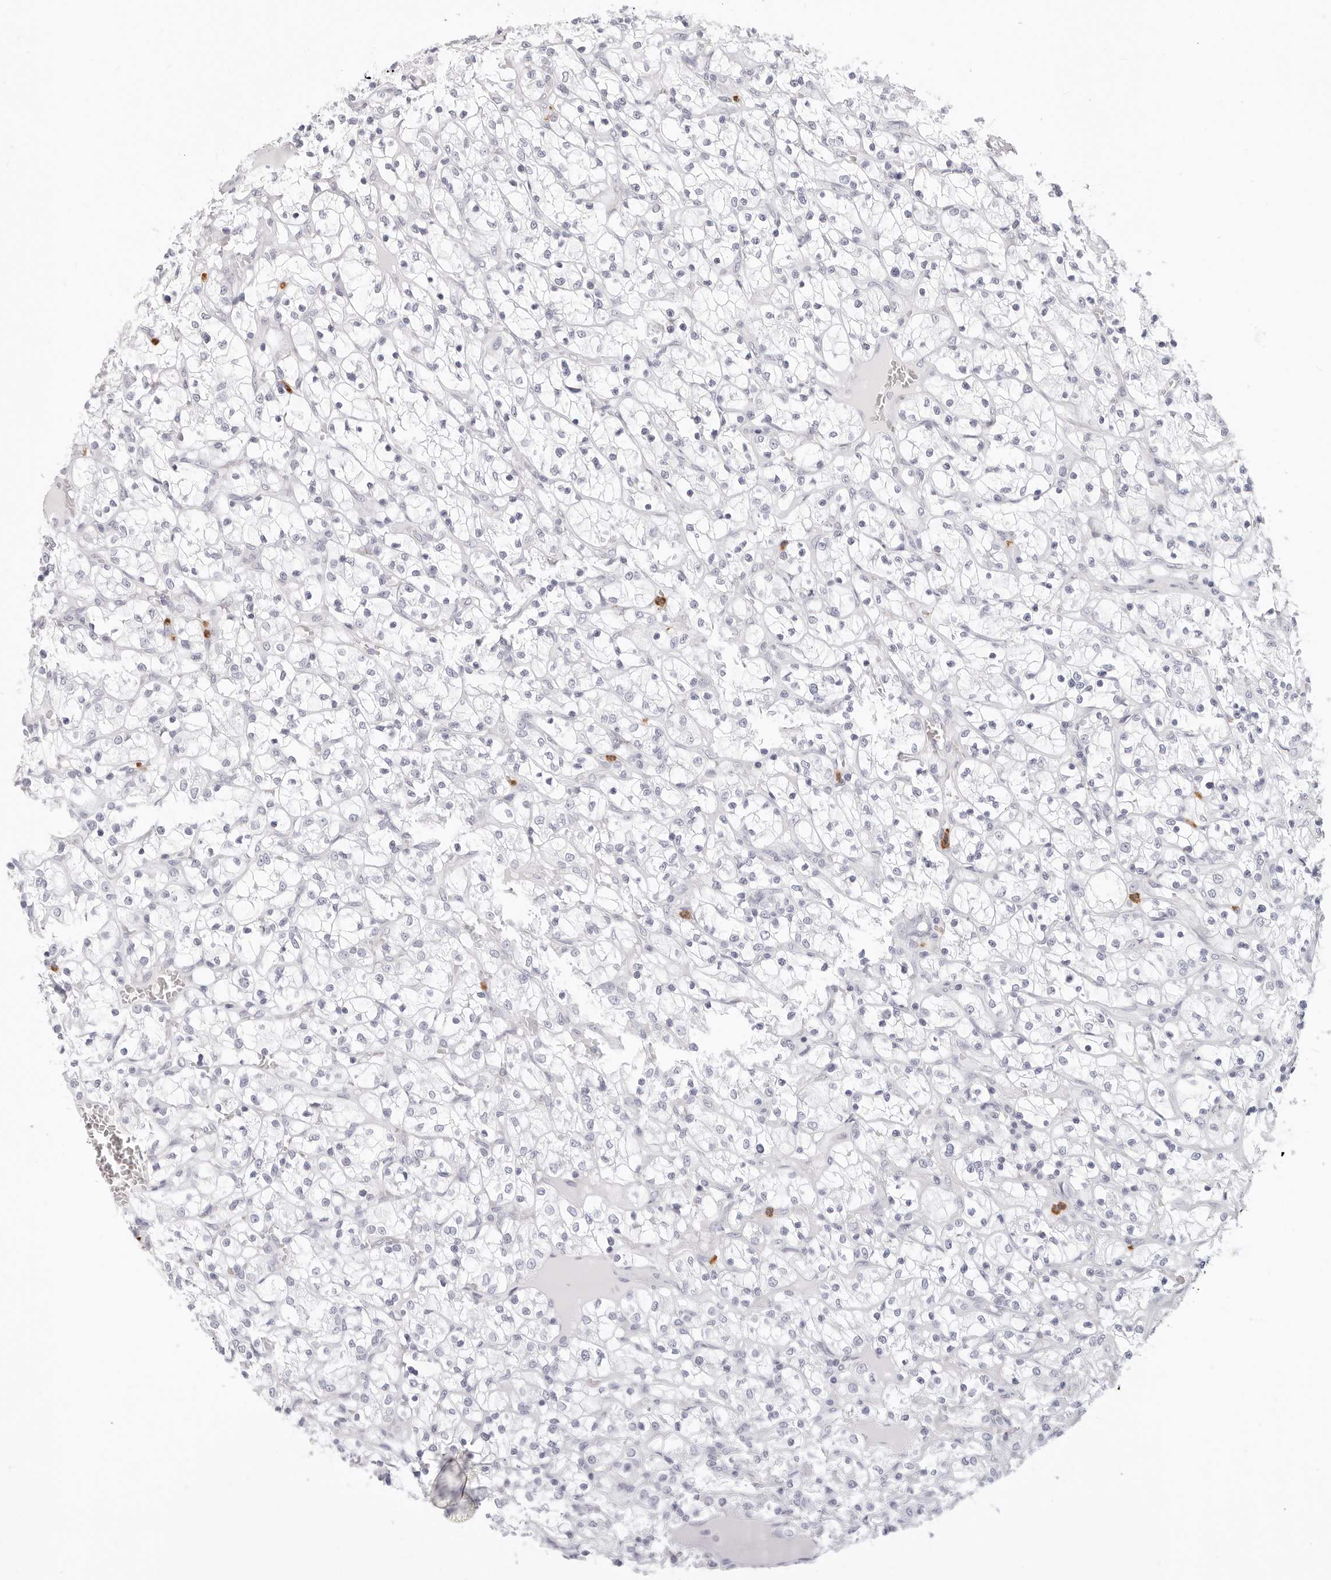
{"staining": {"intensity": "negative", "quantity": "none", "location": "none"}, "tissue": "renal cancer", "cell_type": "Tumor cells", "image_type": "cancer", "snomed": [{"axis": "morphology", "description": "Adenocarcinoma, NOS"}, {"axis": "topography", "description": "Kidney"}], "caption": "Immunohistochemical staining of adenocarcinoma (renal) displays no significant expression in tumor cells. (Immunohistochemistry, brightfield microscopy, high magnification).", "gene": "CAMP", "patient": {"sex": "female", "age": 69}}